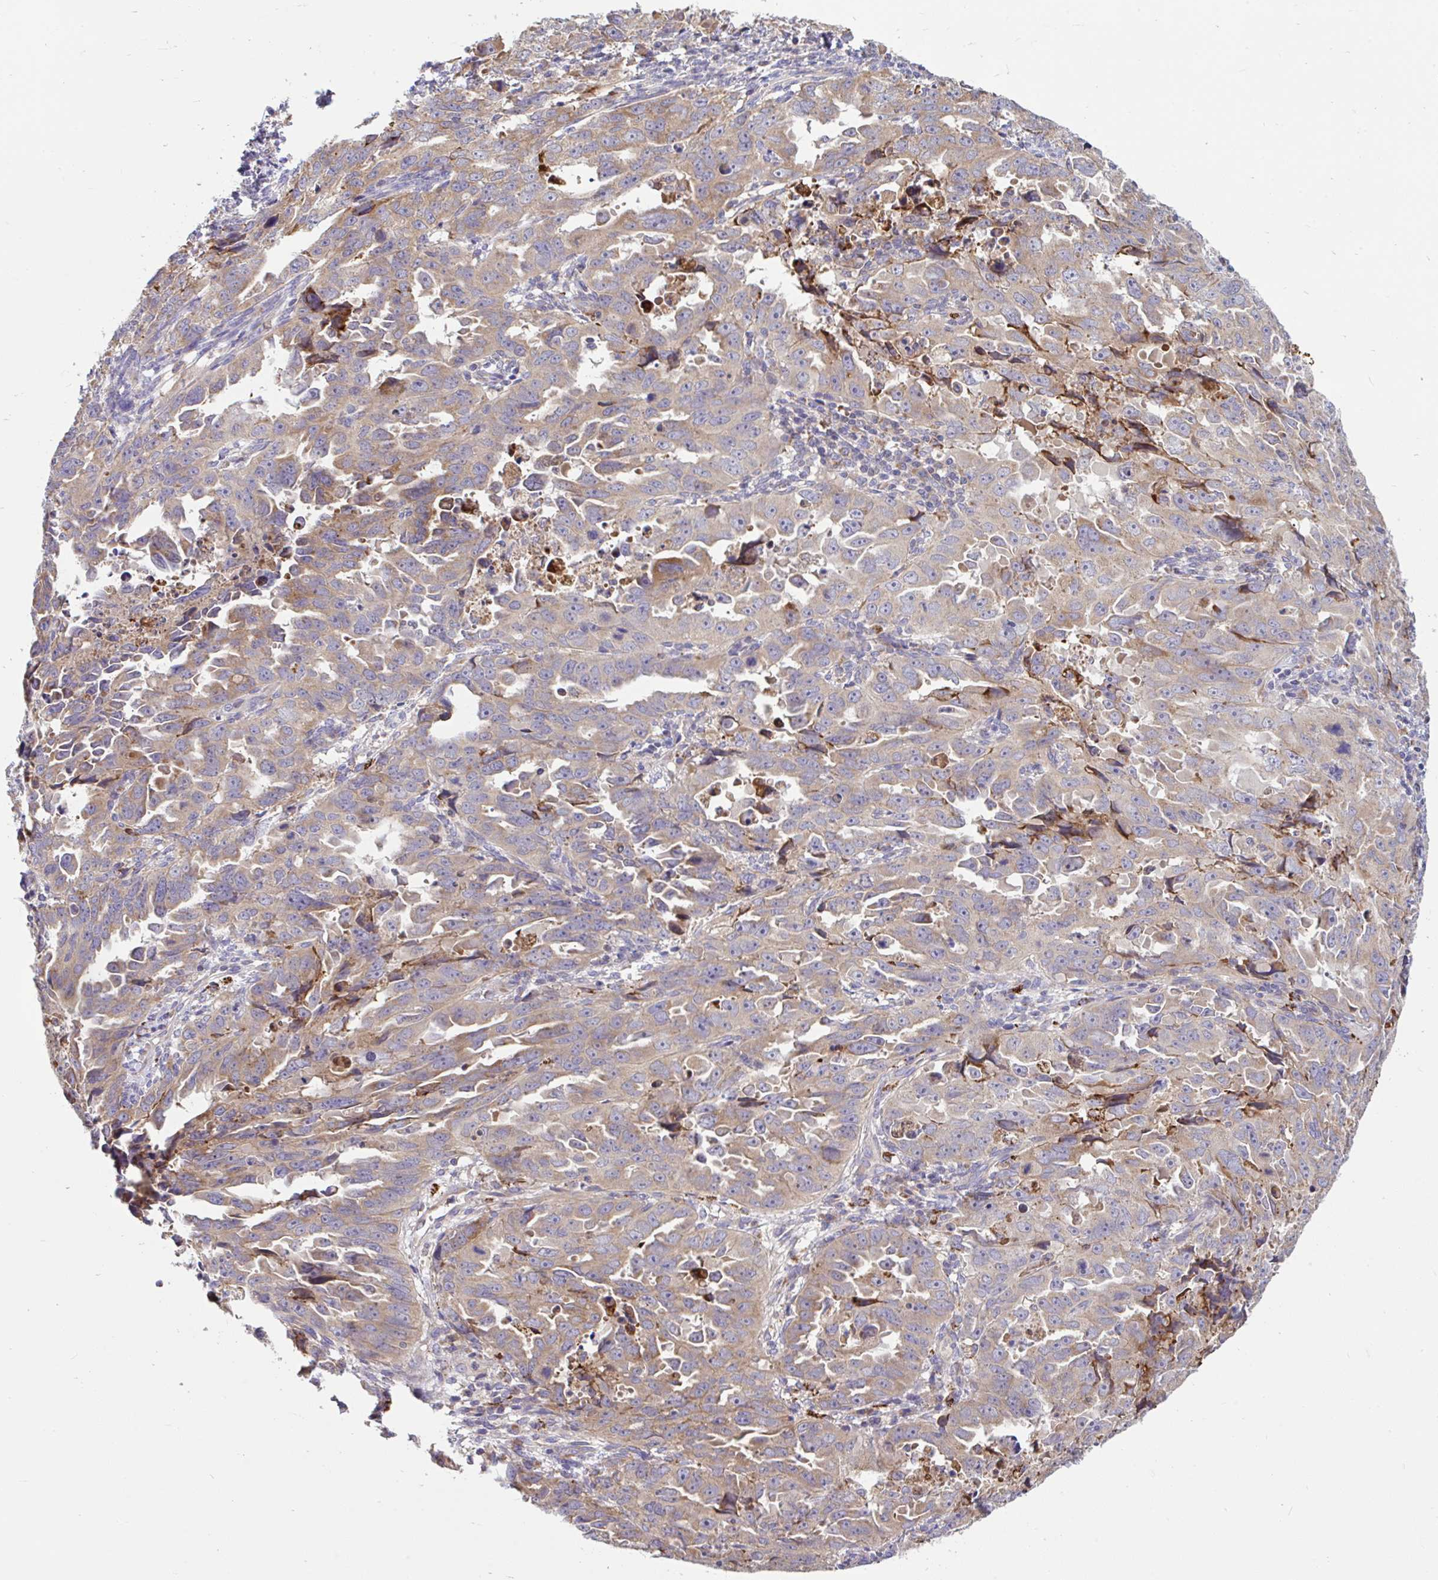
{"staining": {"intensity": "moderate", "quantity": ">75%", "location": "cytoplasmic/membranous"}, "tissue": "endometrial cancer", "cell_type": "Tumor cells", "image_type": "cancer", "snomed": [{"axis": "morphology", "description": "Adenocarcinoma, NOS"}, {"axis": "topography", "description": "Endometrium"}], "caption": "Immunohistochemistry photomicrograph of neoplastic tissue: adenocarcinoma (endometrial) stained using IHC shows medium levels of moderate protein expression localized specifically in the cytoplasmic/membranous of tumor cells, appearing as a cytoplasmic/membranous brown color.", "gene": "RALBP1", "patient": {"sex": "female", "age": 65}}